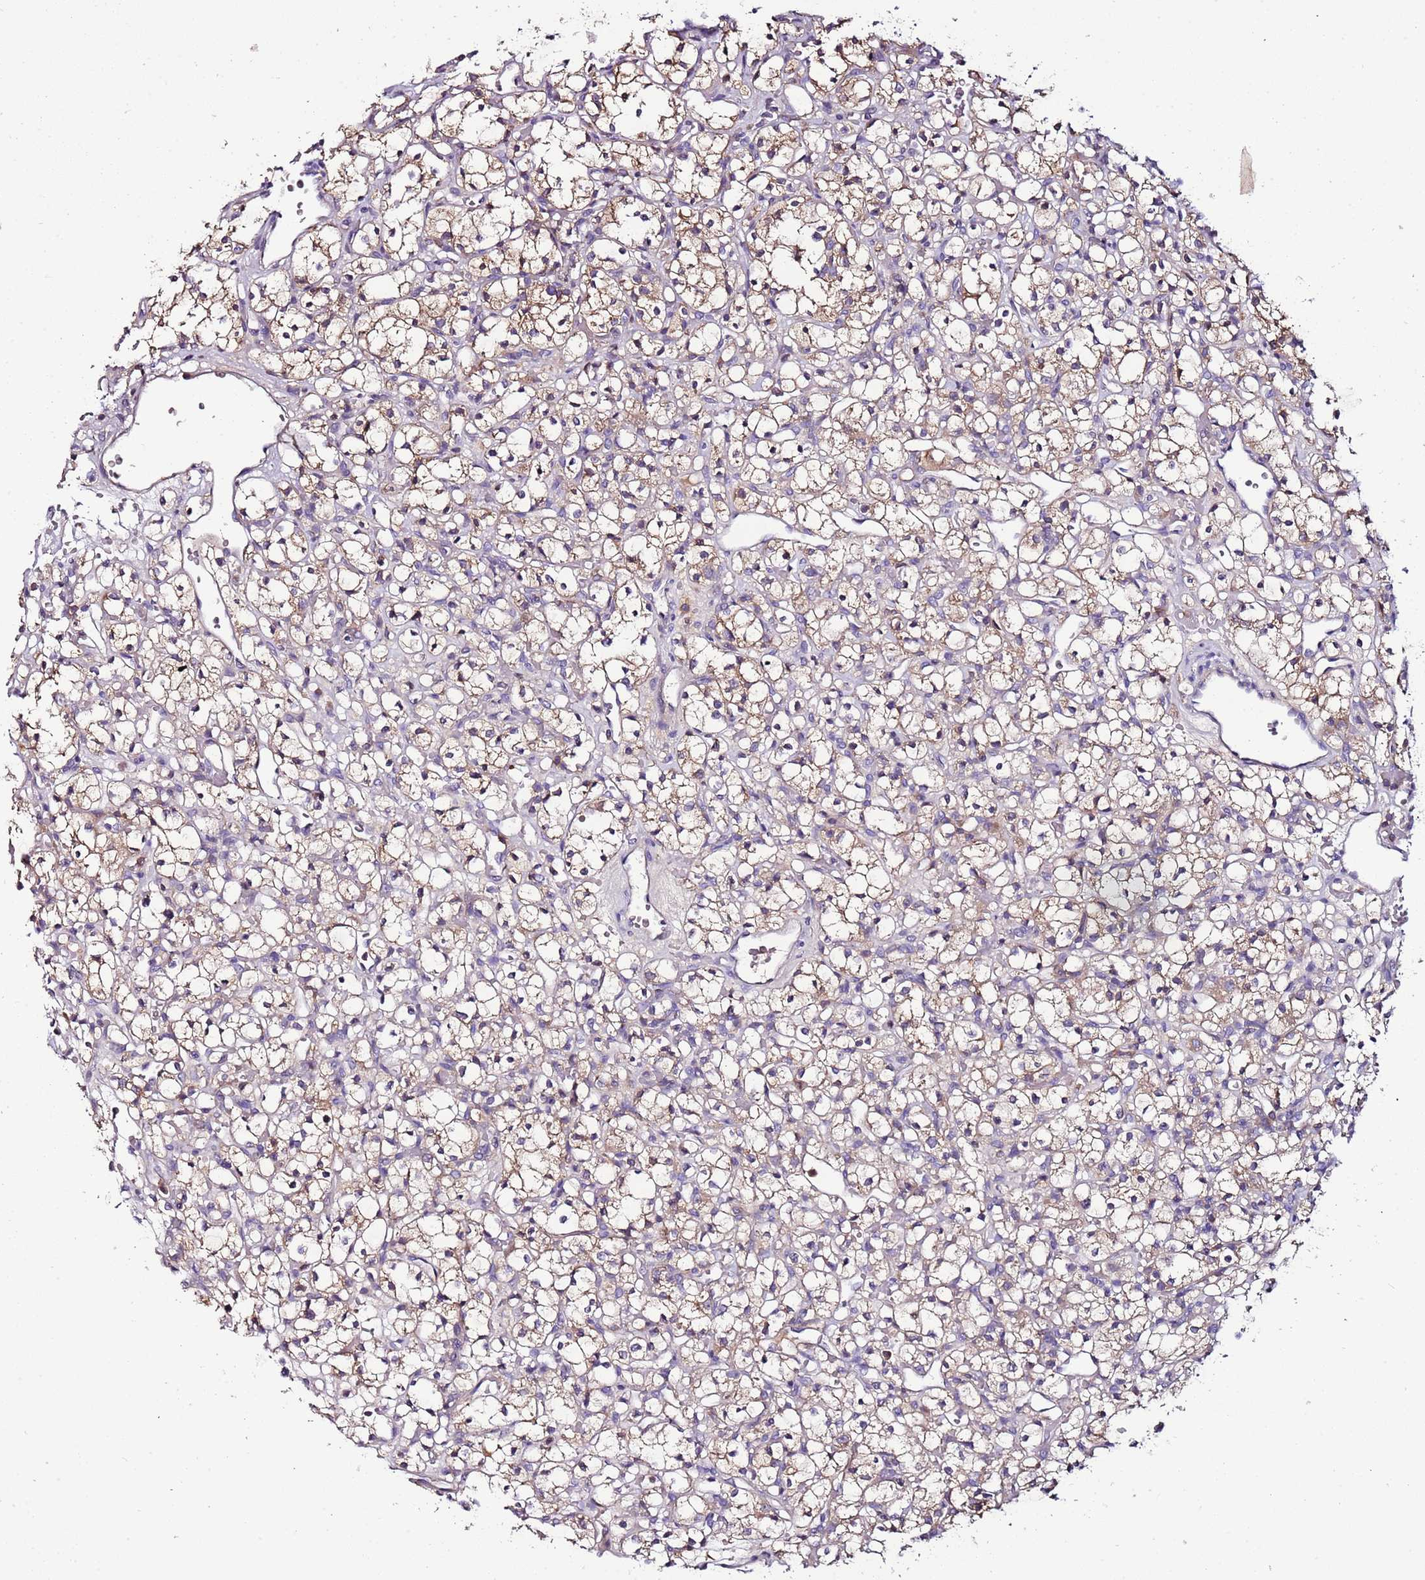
{"staining": {"intensity": "weak", "quantity": "<25%", "location": "cytoplasmic/membranous"}, "tissue": "renal cancer", "cell_type": "Tumor cells", "image_type": "cancer", "snomed": [{"axis": "morphology", "description": "Adenocarcinoma, NOS"}, {"axis": "topography", "description": "Kidney"}], "caption": "Human renal cancer stained for a protein using immunohistochemistry (IHC) exhibits no expression in tumor cells.", "gene": "IGIP", "patient": {"sex": "female", "age": 59}}